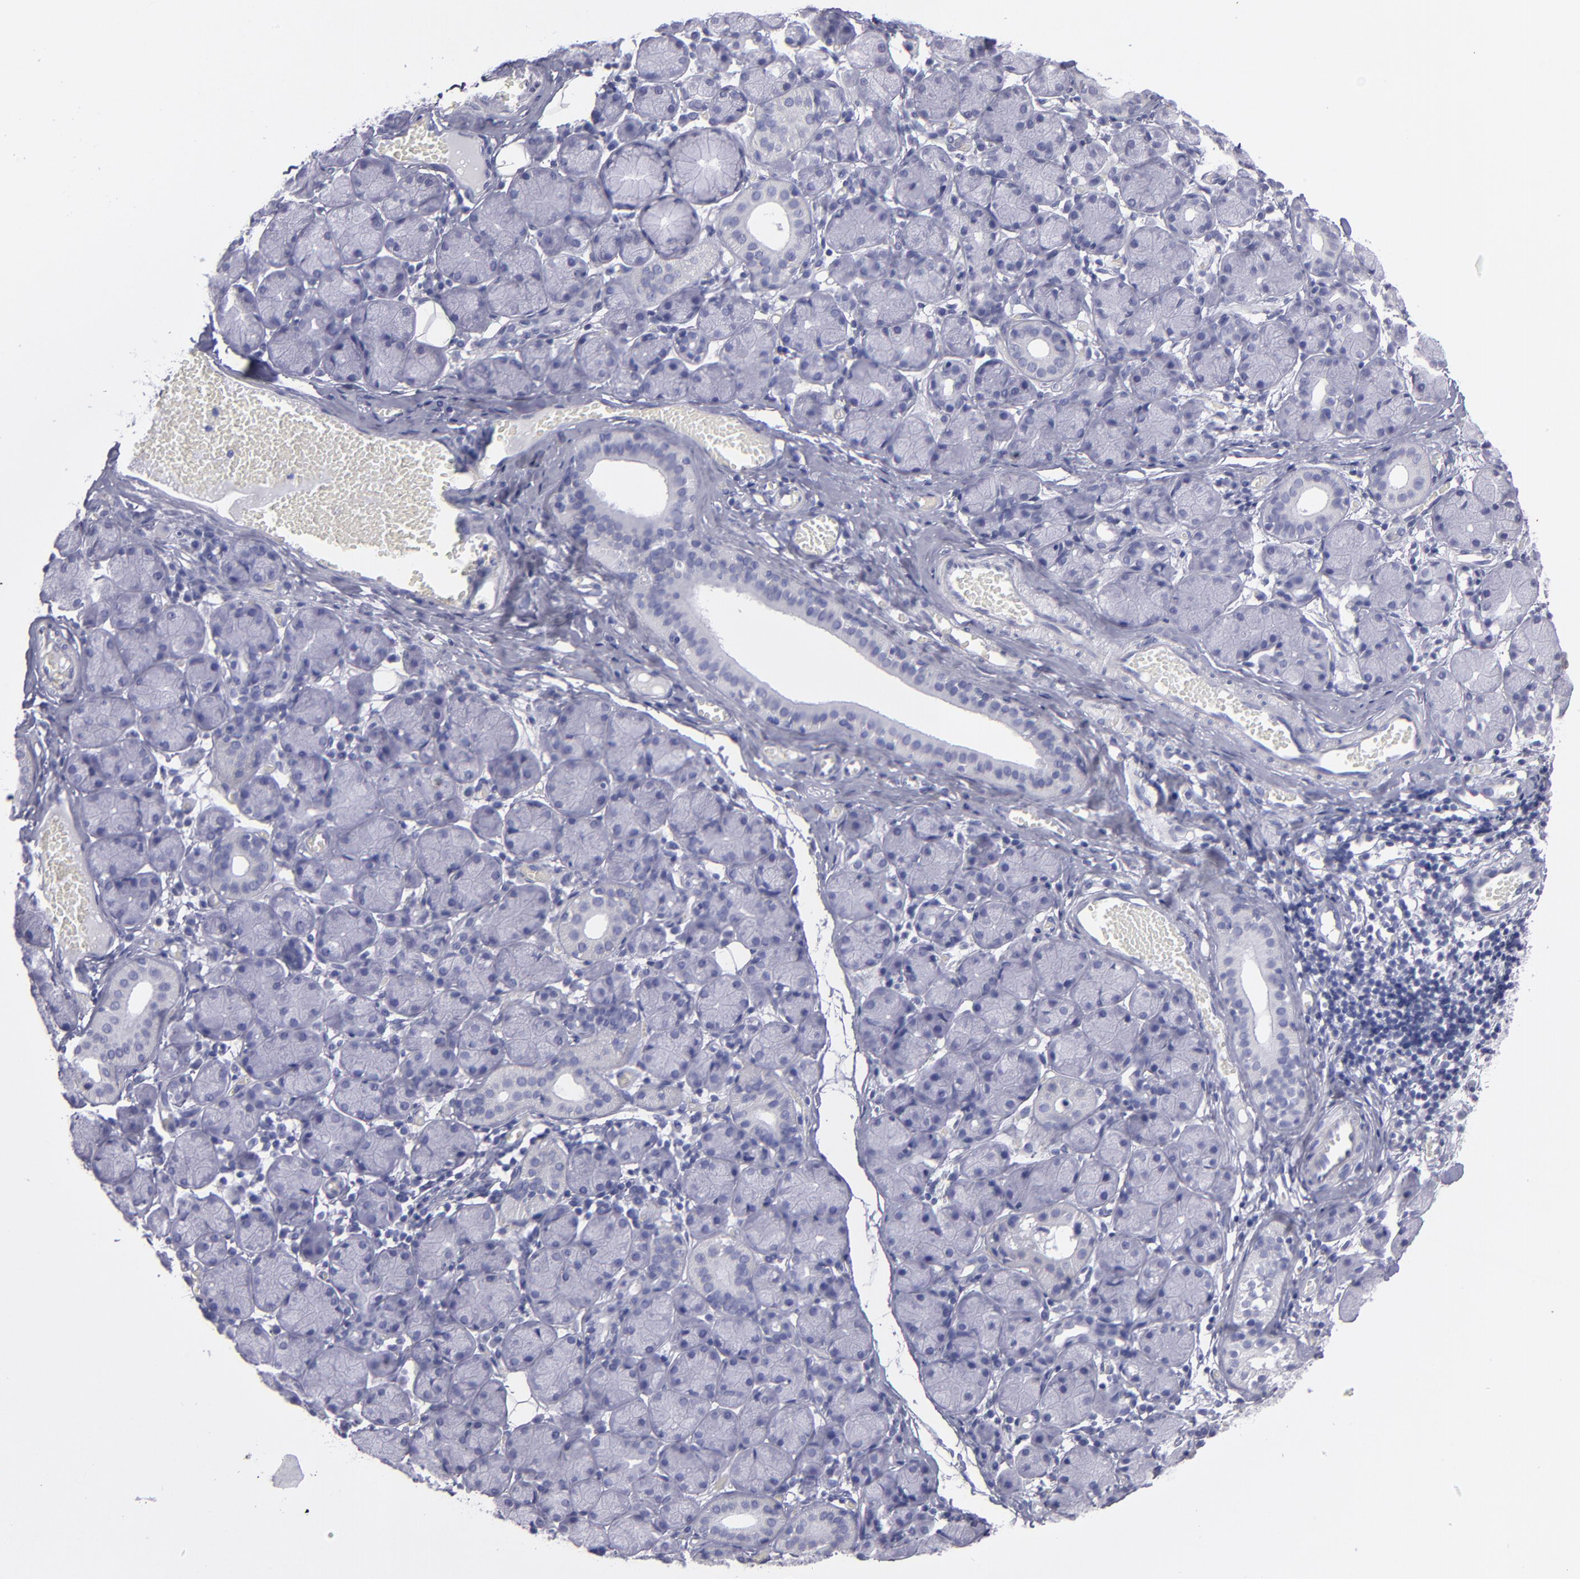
{"staining": {"intensity": "negative", "quantity": "none", "location": "none"}, "tissue": "salivary gland", "cell_type": "Glandular cells", "image_type": "normal", "snomed": [{"axis": "morphology", "description": "Normal tissue, NOS"}, {"axis": "topography", "description": "Salivary gland"}], "caption": "Immunohistochemistry (IHC) photomicrograph of benign salivary gland stained for a protein (brown), which demonstrates no expression in glandular cells. (DAB immunohistochemistry (IHC), high magnification).", "gene": "MB", "patient": {"sex": "female", "age": 24}}